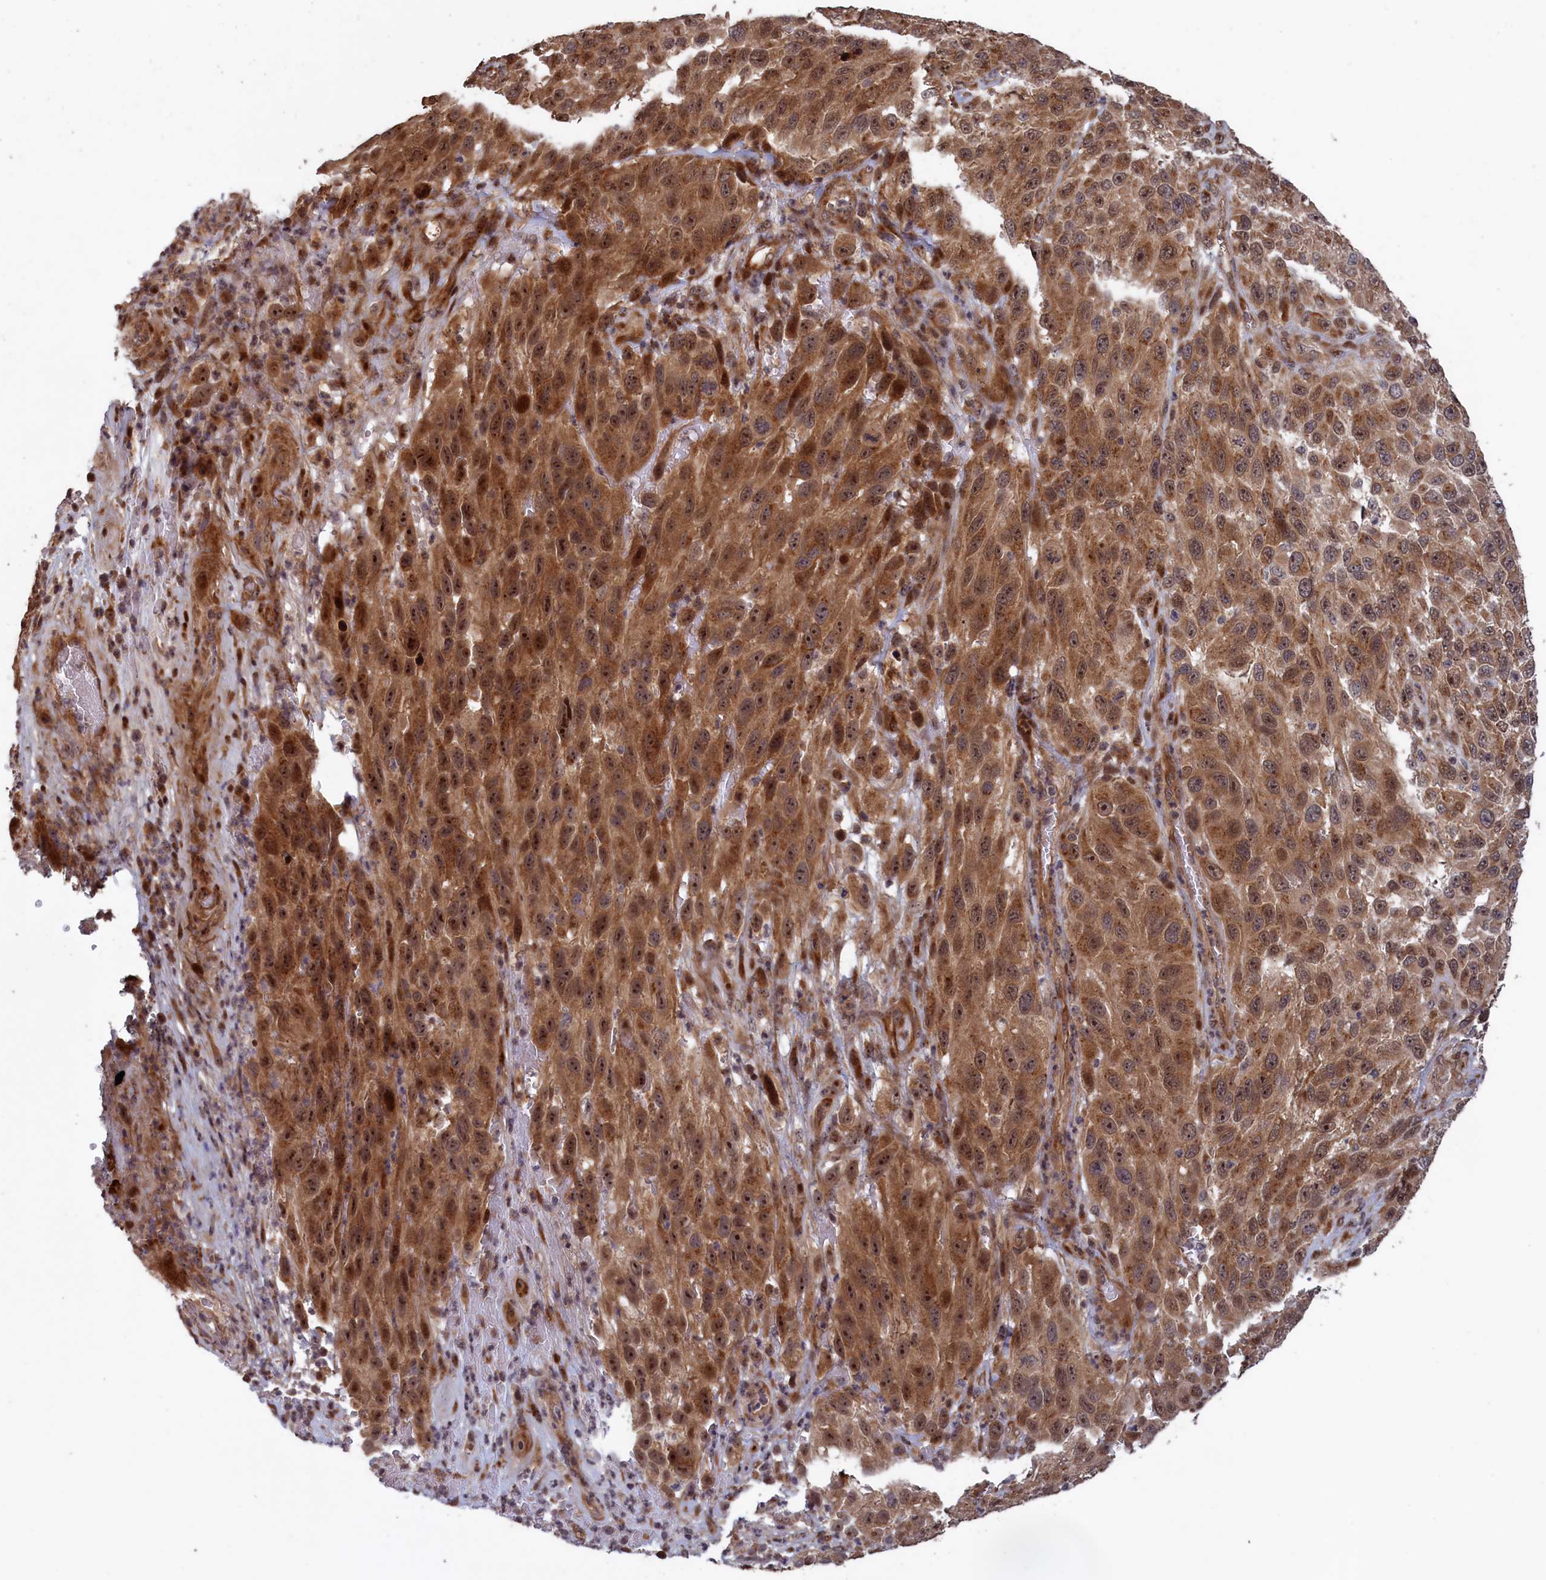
{"staining": {"intensity": "moderate", "quantity": ">75%", "location": "cytoplasmic/membranous,nuclear"}, "tissue": "melanoma", "cell_type": "Tumor cells", "image_type": "cancer", "snomed": [{"axis": "morphology", "description": "Malignant melanoma, NOS"}, {"axis": "topography", "description": "Skin"}], "caption": "Malignant melanoma stained with immunohistochemistry reveals moderate cytoplasmic/membranous and nuclear positivity in approximately >75% of tumor cells.", "gene": "LSG1", "patient": {"sex": "female", "age": 96}}